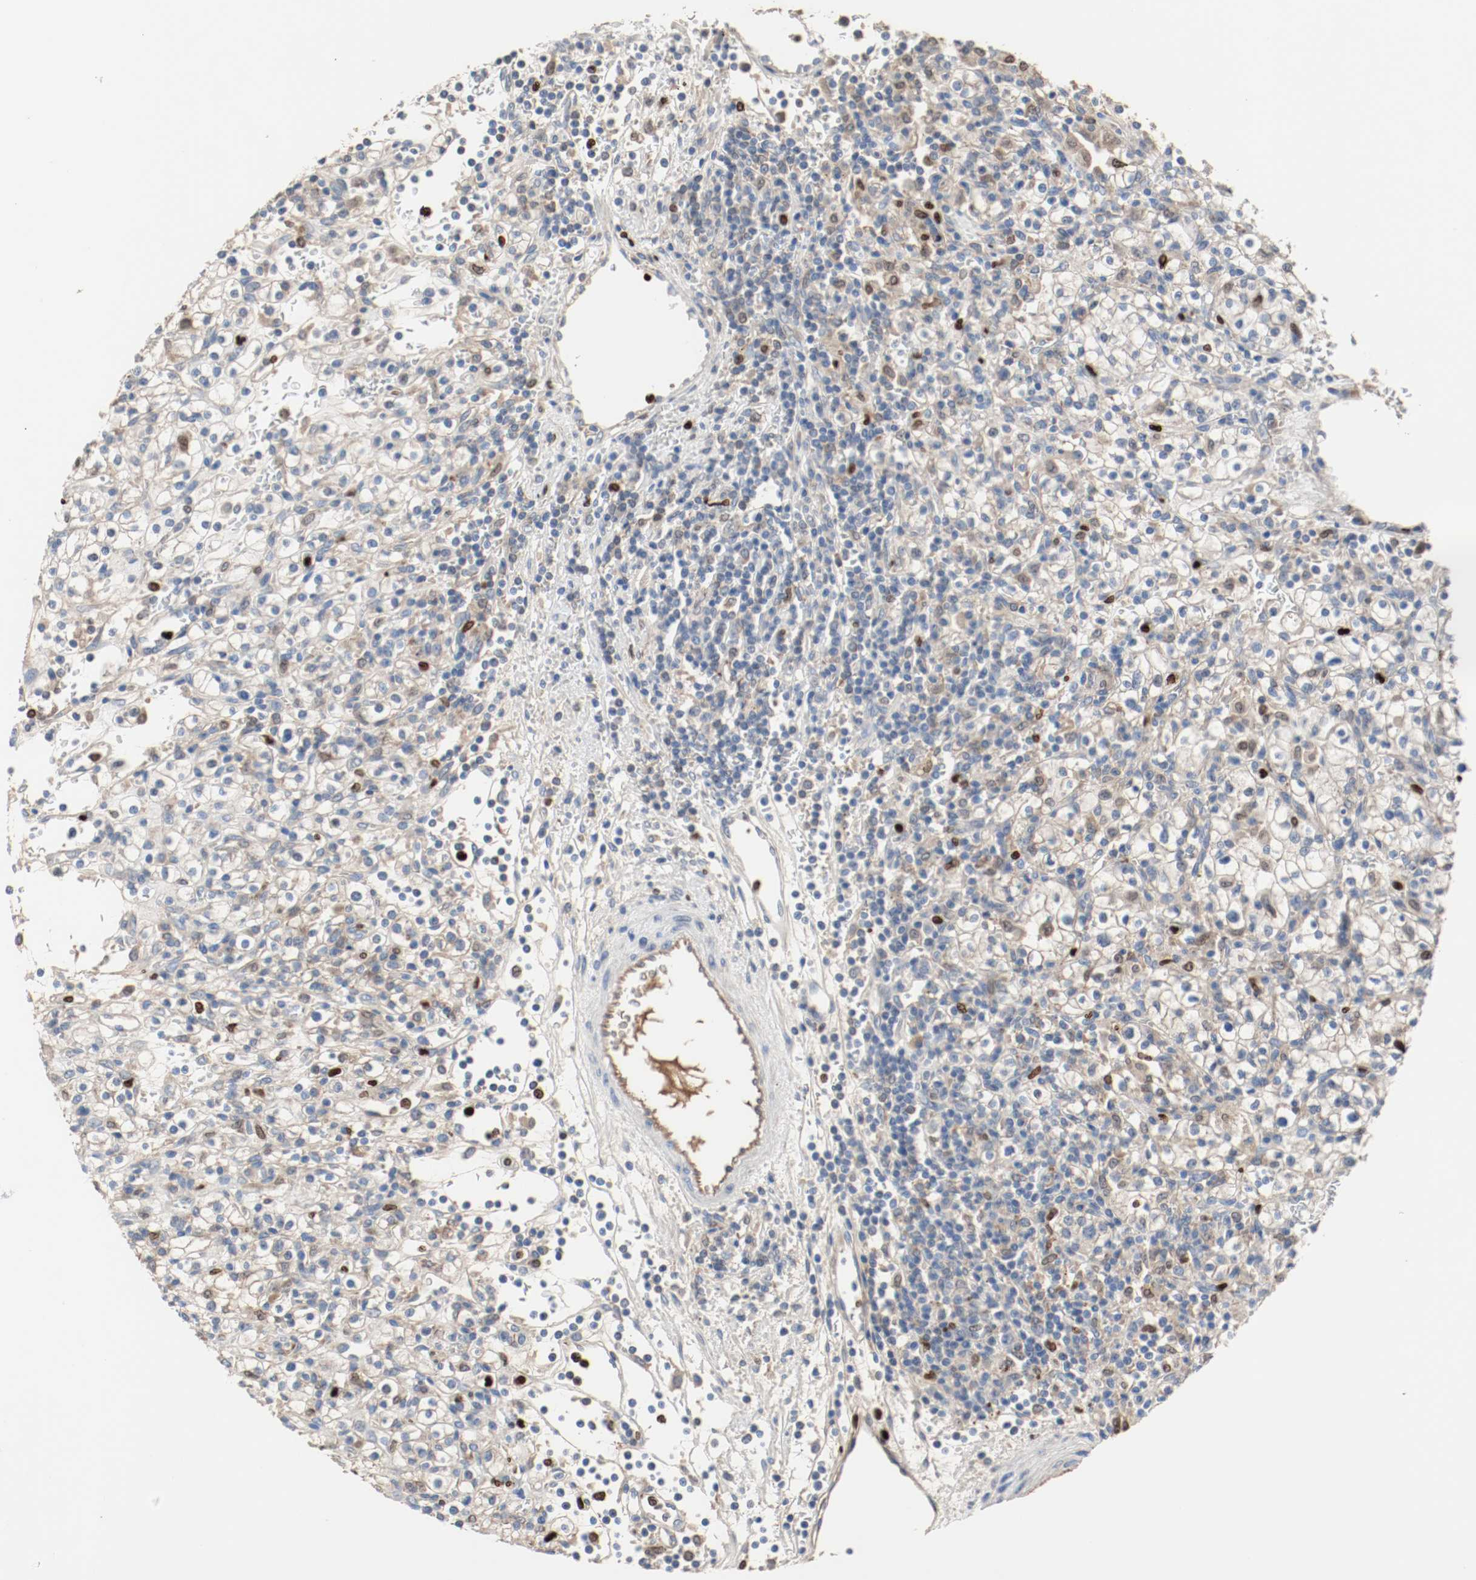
{"staining": {"intensity": "weak", "quantity": "<25%", "location": "cytoplasmic/membranous"}, "tissue": "renal cancer", "cell_type": "Tumor cells", "image_type": "cancer", "snomed": [{"axis": "morphology", "description": "Normal tissue, NOS"}, {"axis": "morphology", "description": "Adenocarcinoma, NOS"}, {"axis": "topography", "description": "Kidney"}], "caption": "Immunohistochemistry (IHC) histopathology image of human renal adenocarcinoma stained for a protein (brown), which demonstrates no expression in tumor cells. The staining was performed using DAB to visualize the protein expression in brown, while the nuclei were stained in blue with hematoxylin (Magnification: 20x).", "gene": "BLK", "patient": {"sex": "female", "age": 55}}